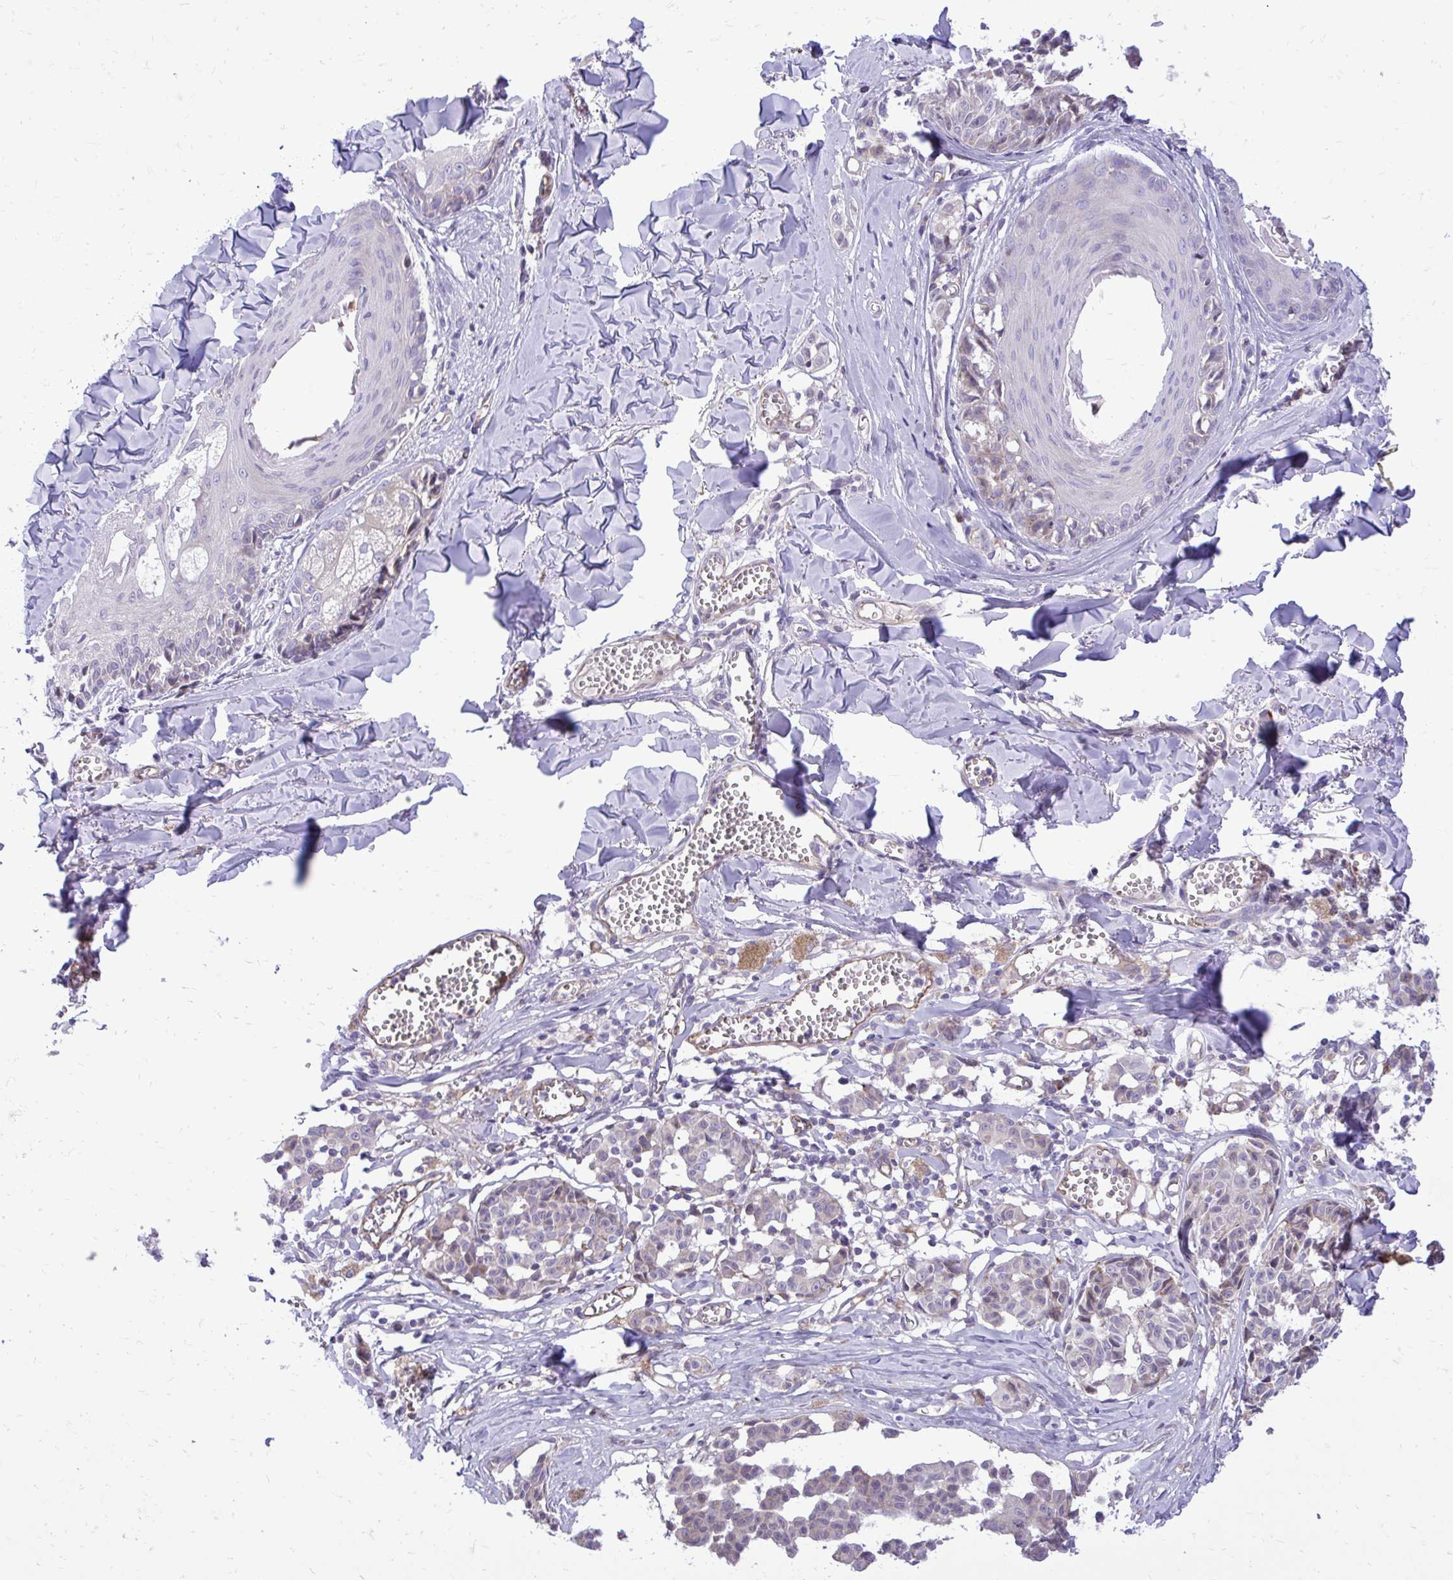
{"staining": {"intensity": "negative", "quantity": "none", "location": "none"}, "tissue": "melanoma", "cell_type": "Tumor cells", "image_type": "cancer", "snomed": [{"axis": "morphology", "description": "Malignant melanoma, NOS"}, {"axis": "topography", "description": "Skin"}], "caption": "IHC image of malignant melanoma stained for a protein (brown), which demonstrates no expression in tumor cells.", "gene": "METTL9", "patient": {"sex": "female", "age": 43}}